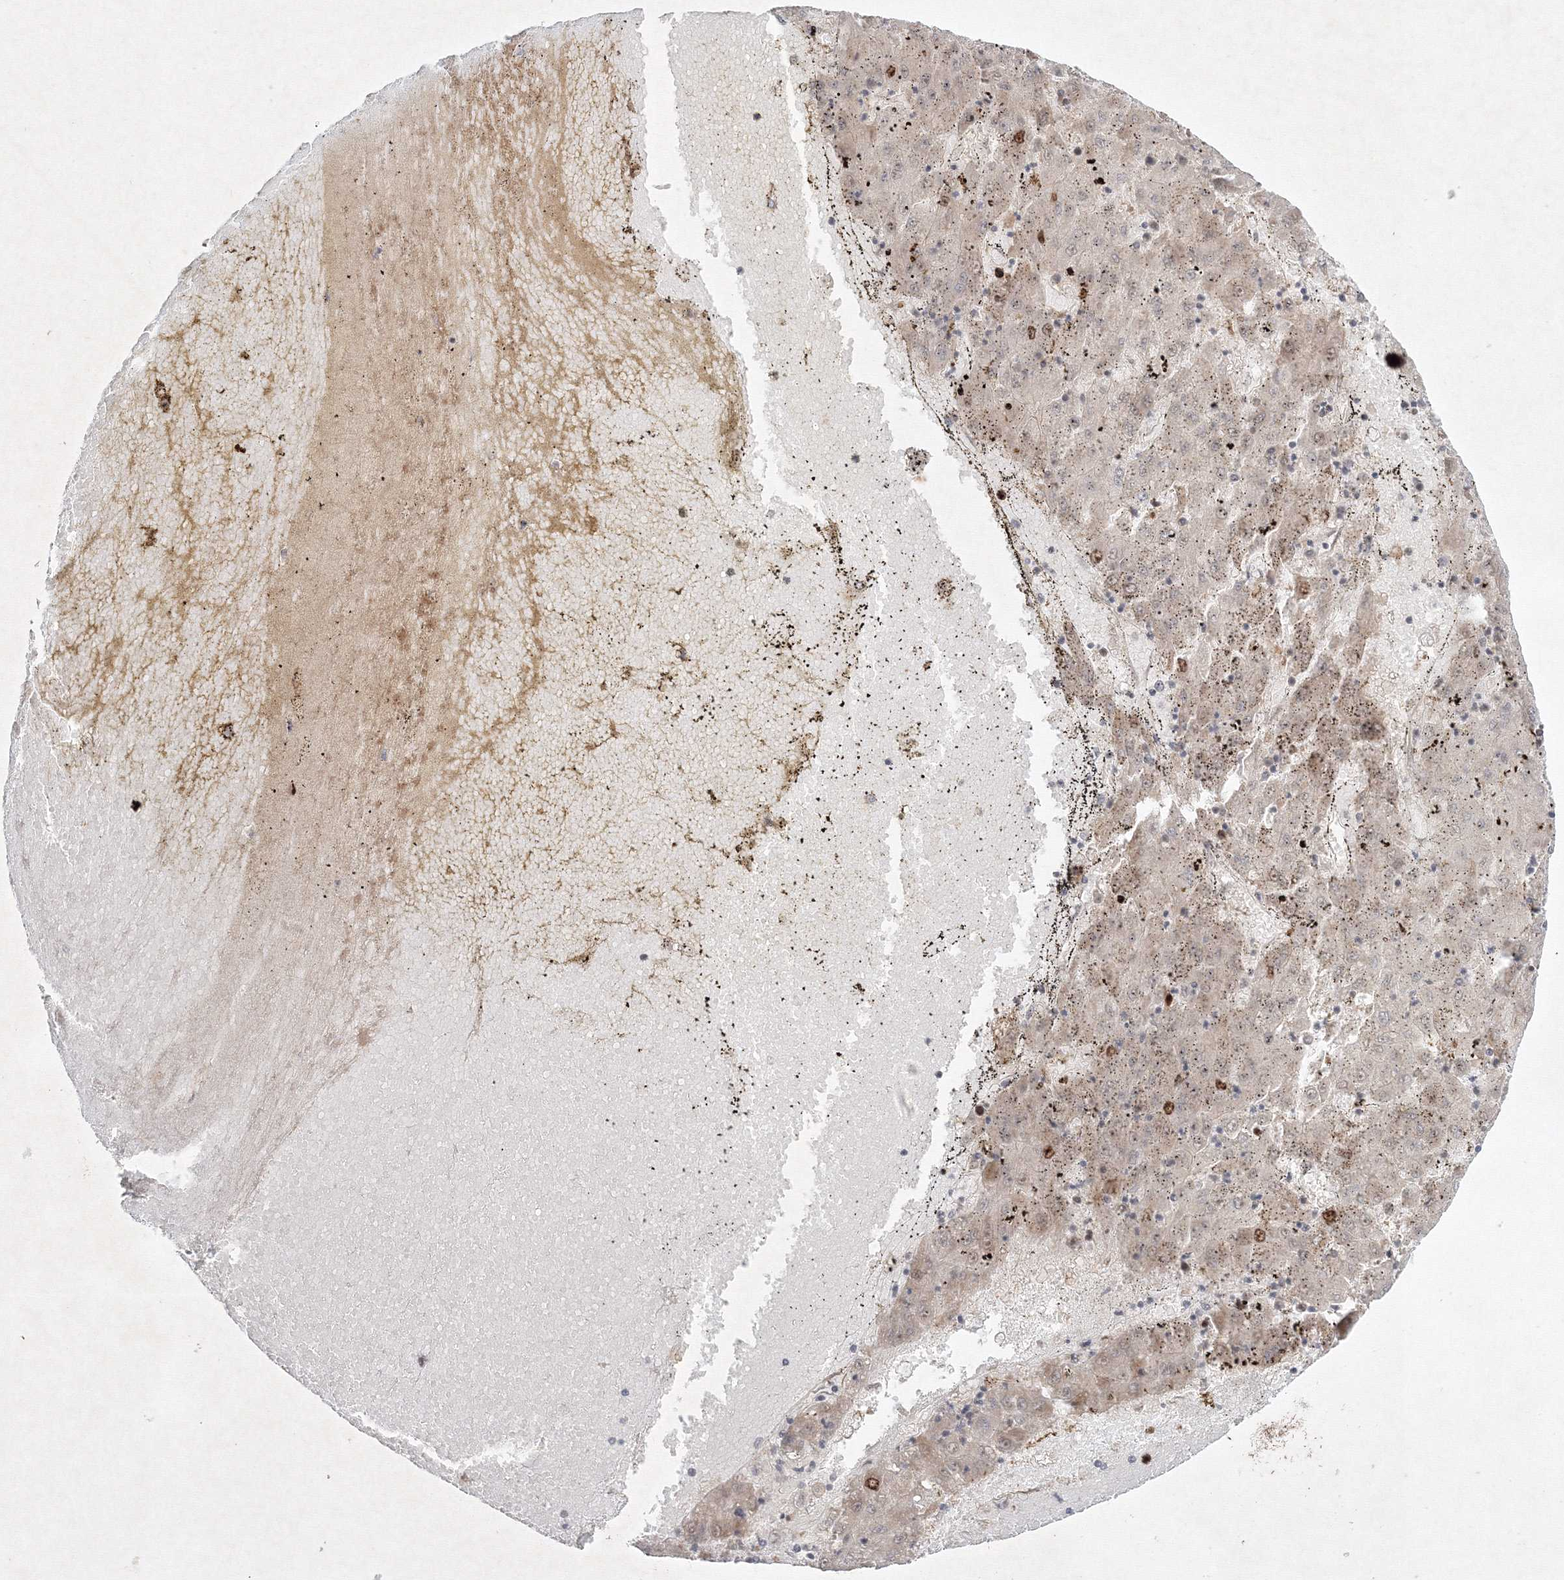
{"staining": {"intensity": "moderate", "quantity": "<25%", "location": "nuclear"}, "tissue": "liver cancer", "cell_type": "Tumor cells", "image_type": "cancer", "snomed": [{"axis": "morphology", "description": "Carcinoma, Hepatocellular, NOS"}, {"axis": "topography", "description": "Liver"}], "caption": "This image exhibits liver cancer (hepatocellular carcinoma) stained with immunohistochemistry to label a protein in brown. The nuclear of tumor cells show moderate positivity for the protein. Nuclei are counter-stained blue.", "gene": "KIF20A", "patient": {"sex": "male", "age": 72}}